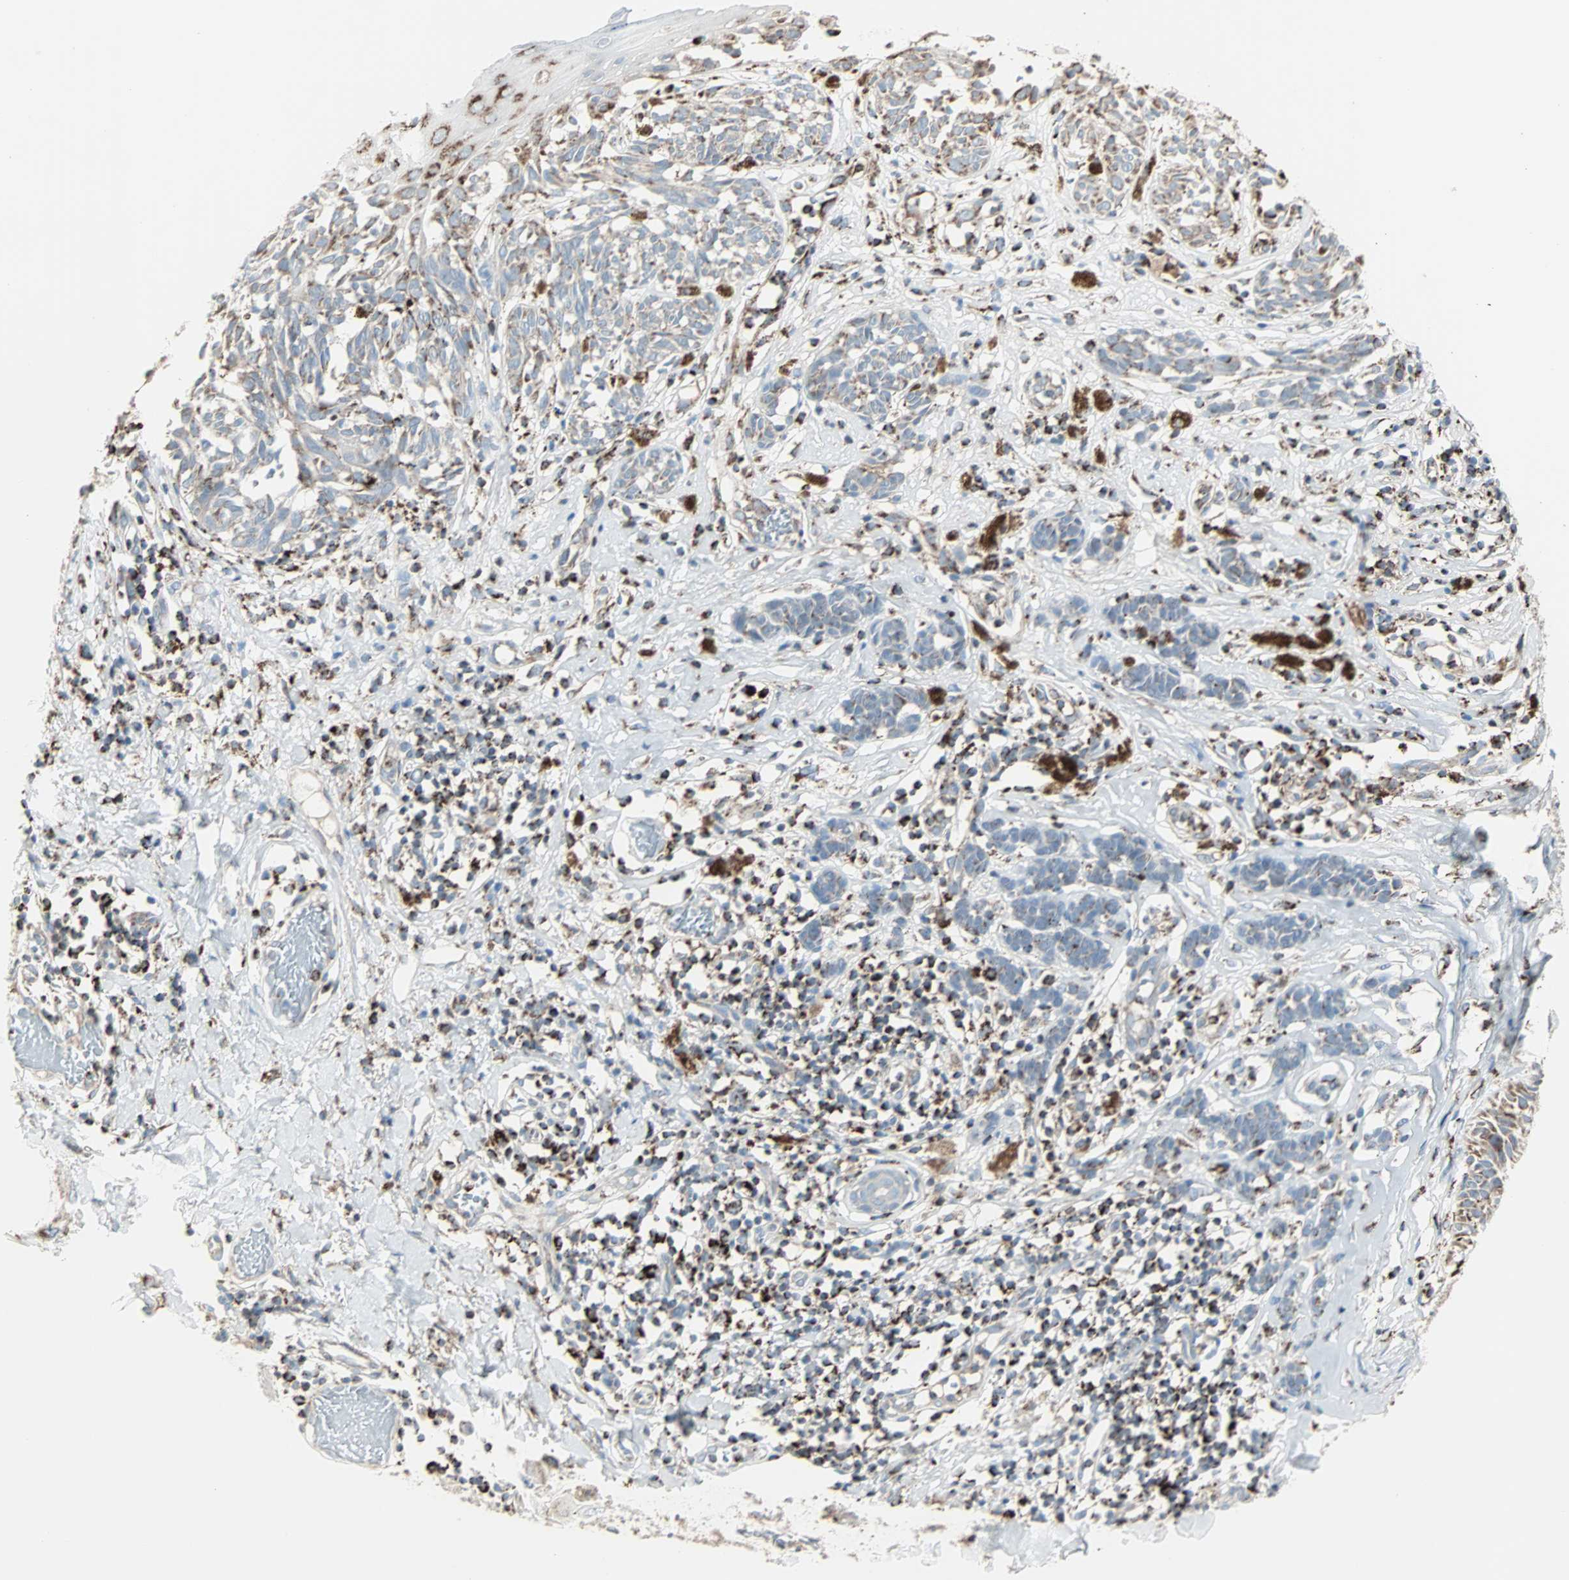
{"staining": {"intensity": "moderate", "quantity": "<25%", "location": "cytoplasmic/membranous"}, "tissue": "melanoma", "cell_type": "Tumor cells", "image_type": "cancer", "snomed": [{"axis": "morphology", "description": "Malignant melanoma, NOS"}, {"axis": "topography", "description": "Skin"}], "caption": "There is low levels of moderate cytoplasmic/membranous expression in tumor cells of malignant melanoma, as demonstrated by immunohistochemical staining (brown color).", "gene": "IDH2", "patient": {"sex": "male", "age": 64}}